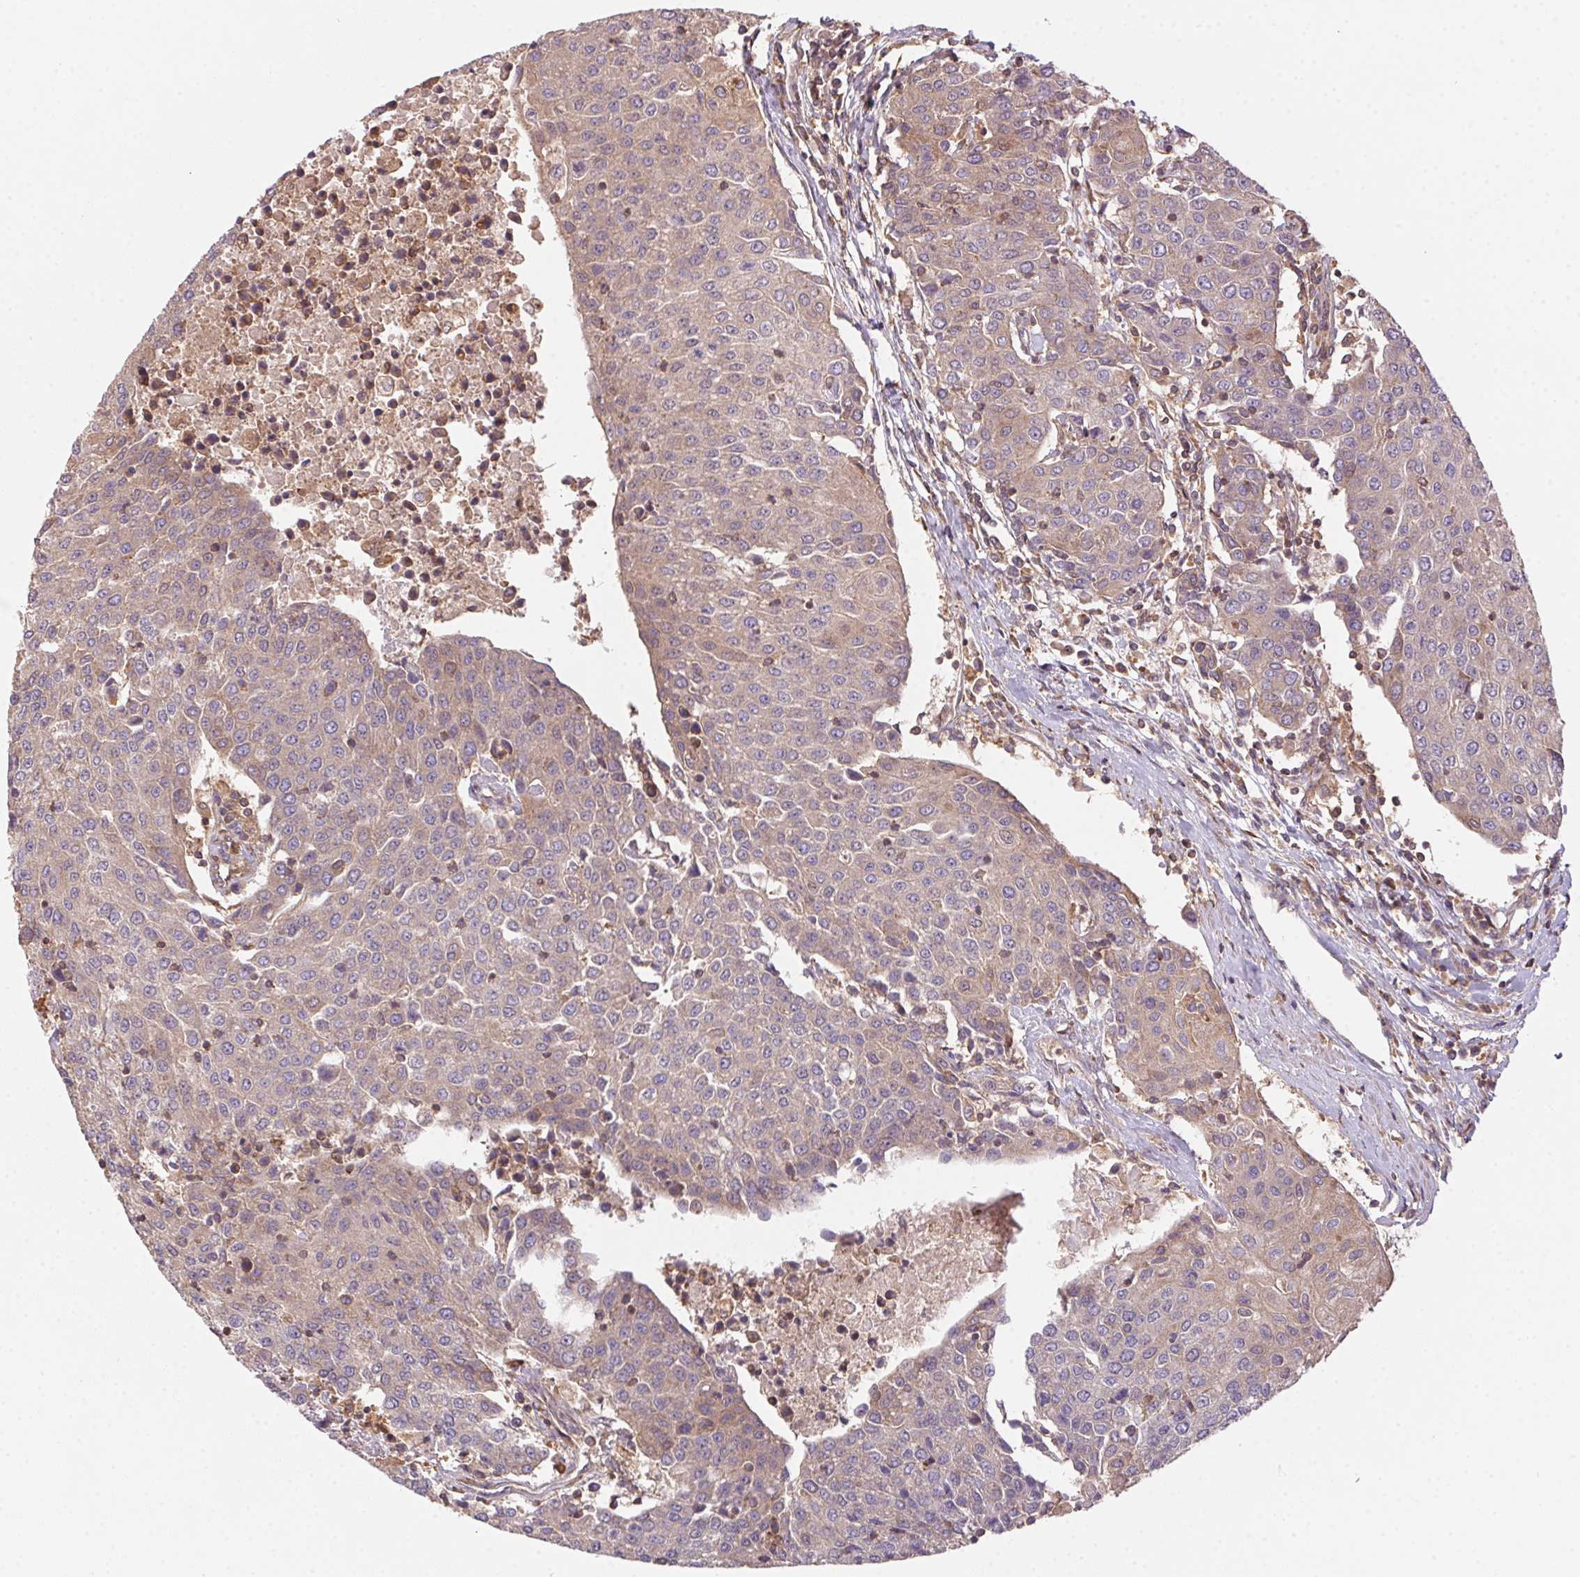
{"staining": {"intensity": "weak", "quantity": "<25%", "location": "nuclear"}, "tissue": "urothelial cancer", "cell_type": "Tumor cells", "image_type": "cancer", "snomed": [{"axis": "morphology", "description": "Urothelial carcinoma, High grade"}, {"axis": "topography", "description": "Urinary bladder"}], "caption": "Protein analysis of urothelial carcinoma (high-grade) shows no significant expression in tumor cells.", "gene": "MEX3D", "patient": {"sex": "female", "age": 85}}